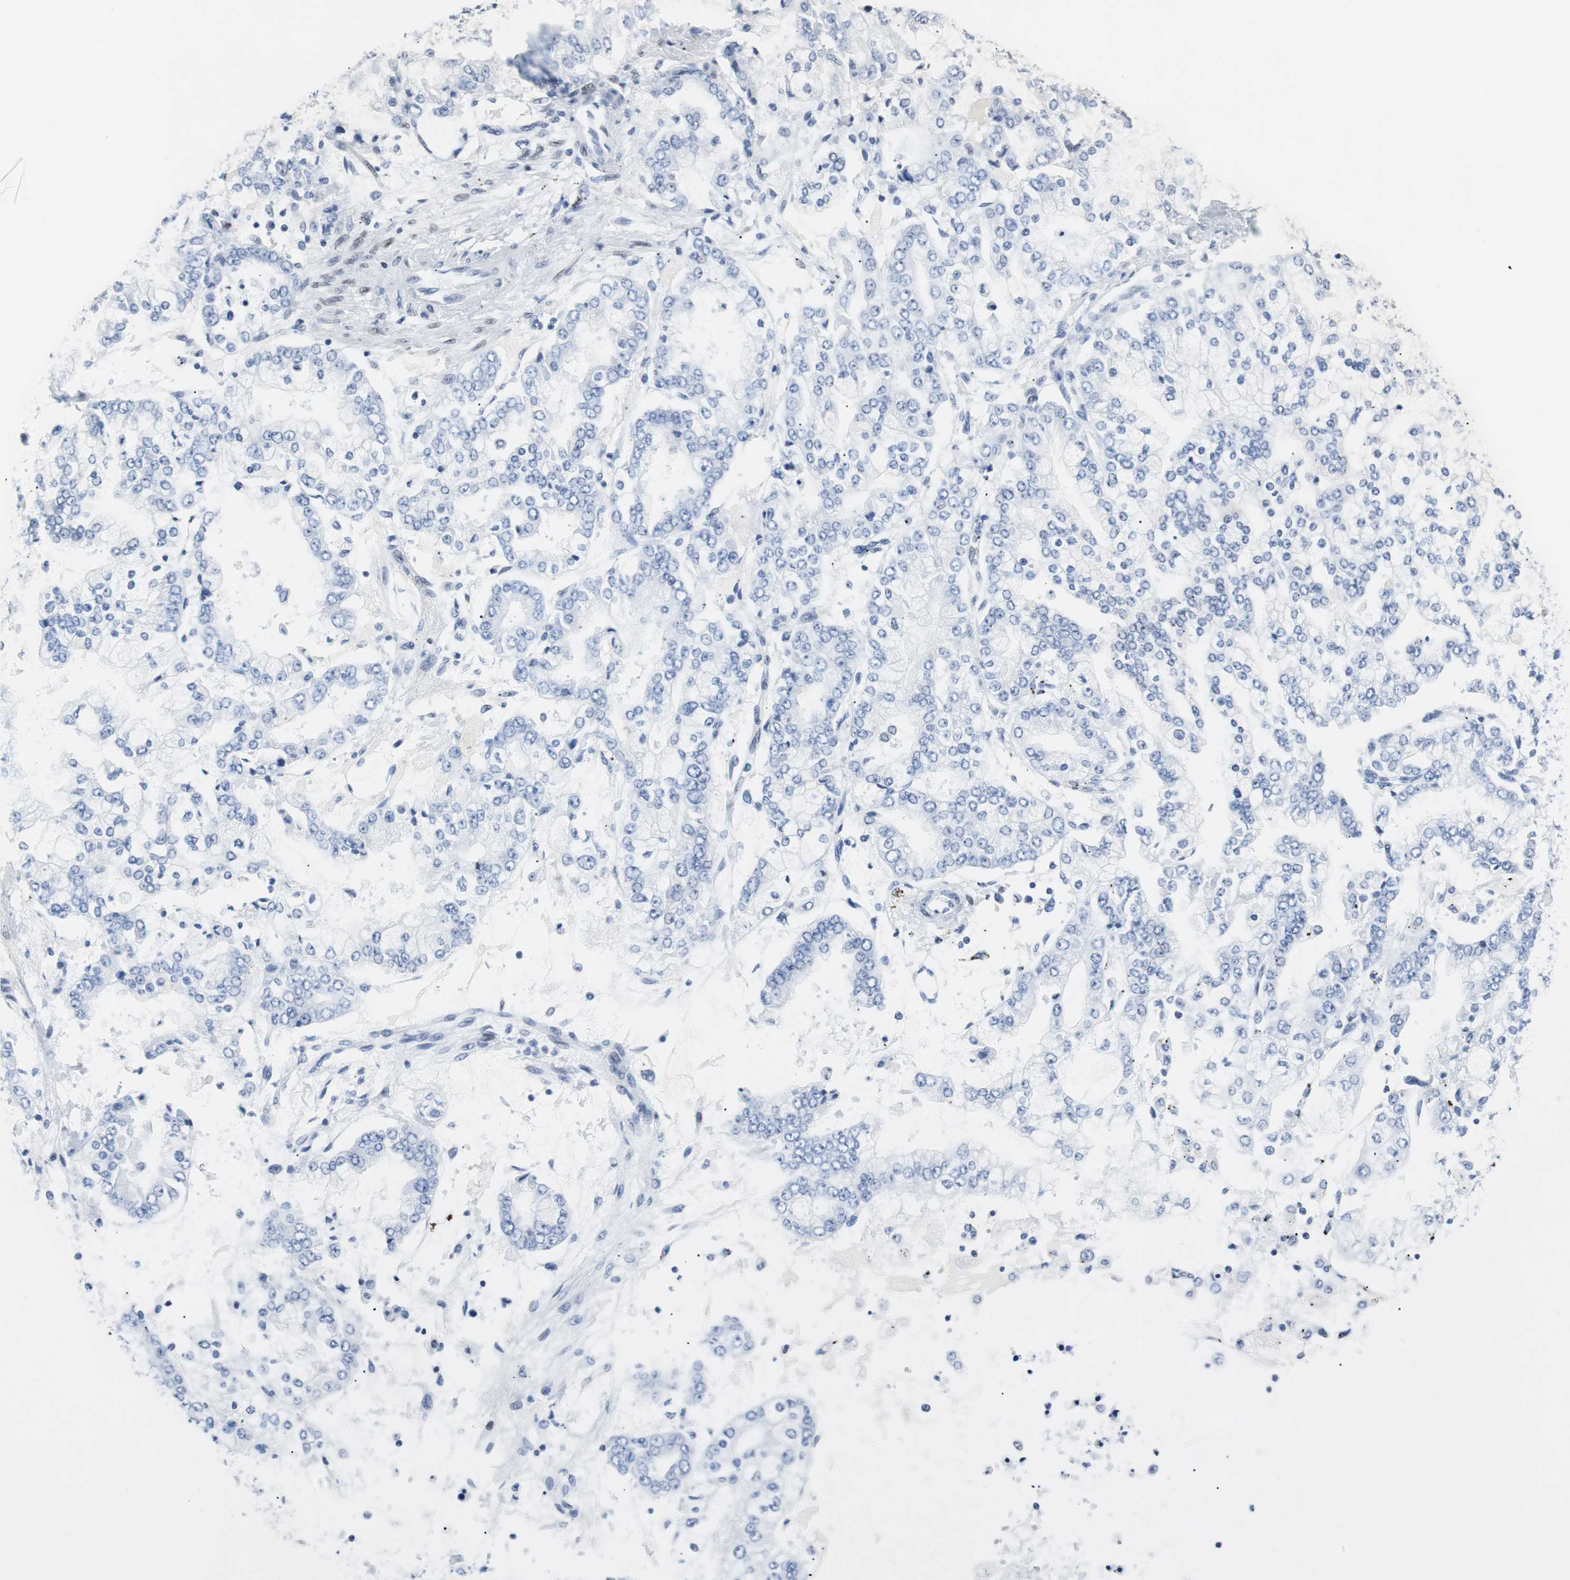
{"staining": {"intensity": "negative", "quantity": "none", "location": "none"}, "tissue": "stomach cancer", "cell_type": "Tumor cells", "image_type": "cancer", "snomed": [{"axis": "morphology", "description": "Adenocarcinoma, NOS"}, {"axis": "topography", "description": "Stomach"}], "caption": "A micrograph of human adenocarcinoma (stomach) is negative for staining in tumor cells. (DAB immunohistochemistry (IHC) with hematoxylin counter stain).", "gene": "JUN", "patient": {"sex": "male", "age": 76}}